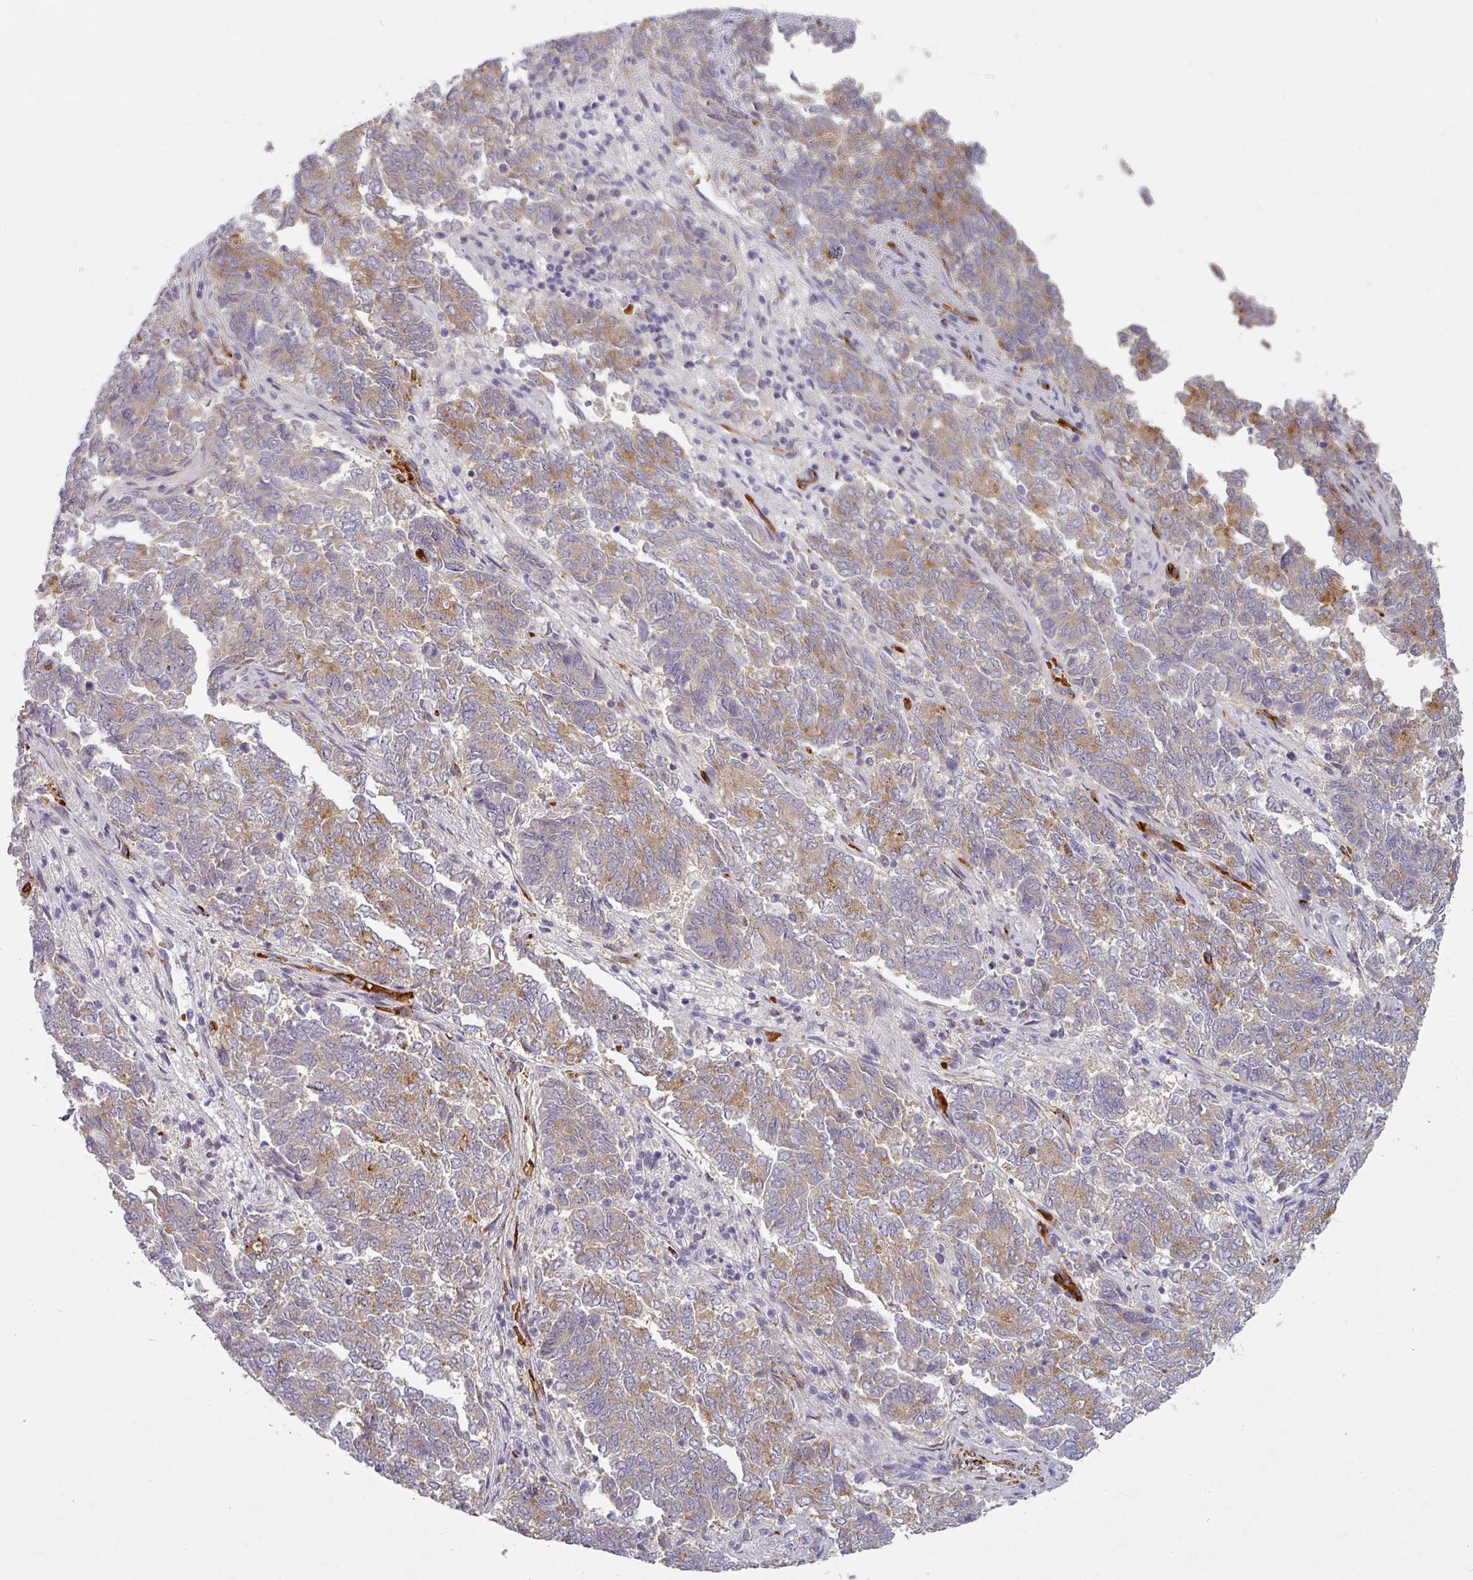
{"staining": {"intensity": "moderate", "quantity": "25%-75%", "location": "cytoplasmic/membranous"}, "tissue": "endometrial cancer", "cell_type": "Tumor cells", "image_type": "cancer", "snomed": [{"axis": "morphology", "description": "Adenocarcinoma, NOS"}, {"axis": "topography", "description": "Endometrium"}], "caption": "DAB (3,3'-diaminobenzidine) immunohistochemical staining of endometrial cancer (adenocarcinoma) displays moderate cytoplasmic/membranous protein staining in about 25%-75% of tumor cells. (brown staining indicates protein expression, while blue staining denotes nuclei).", "gene": "PRODH2", "patient": {"sex": "female", "age": 80}}